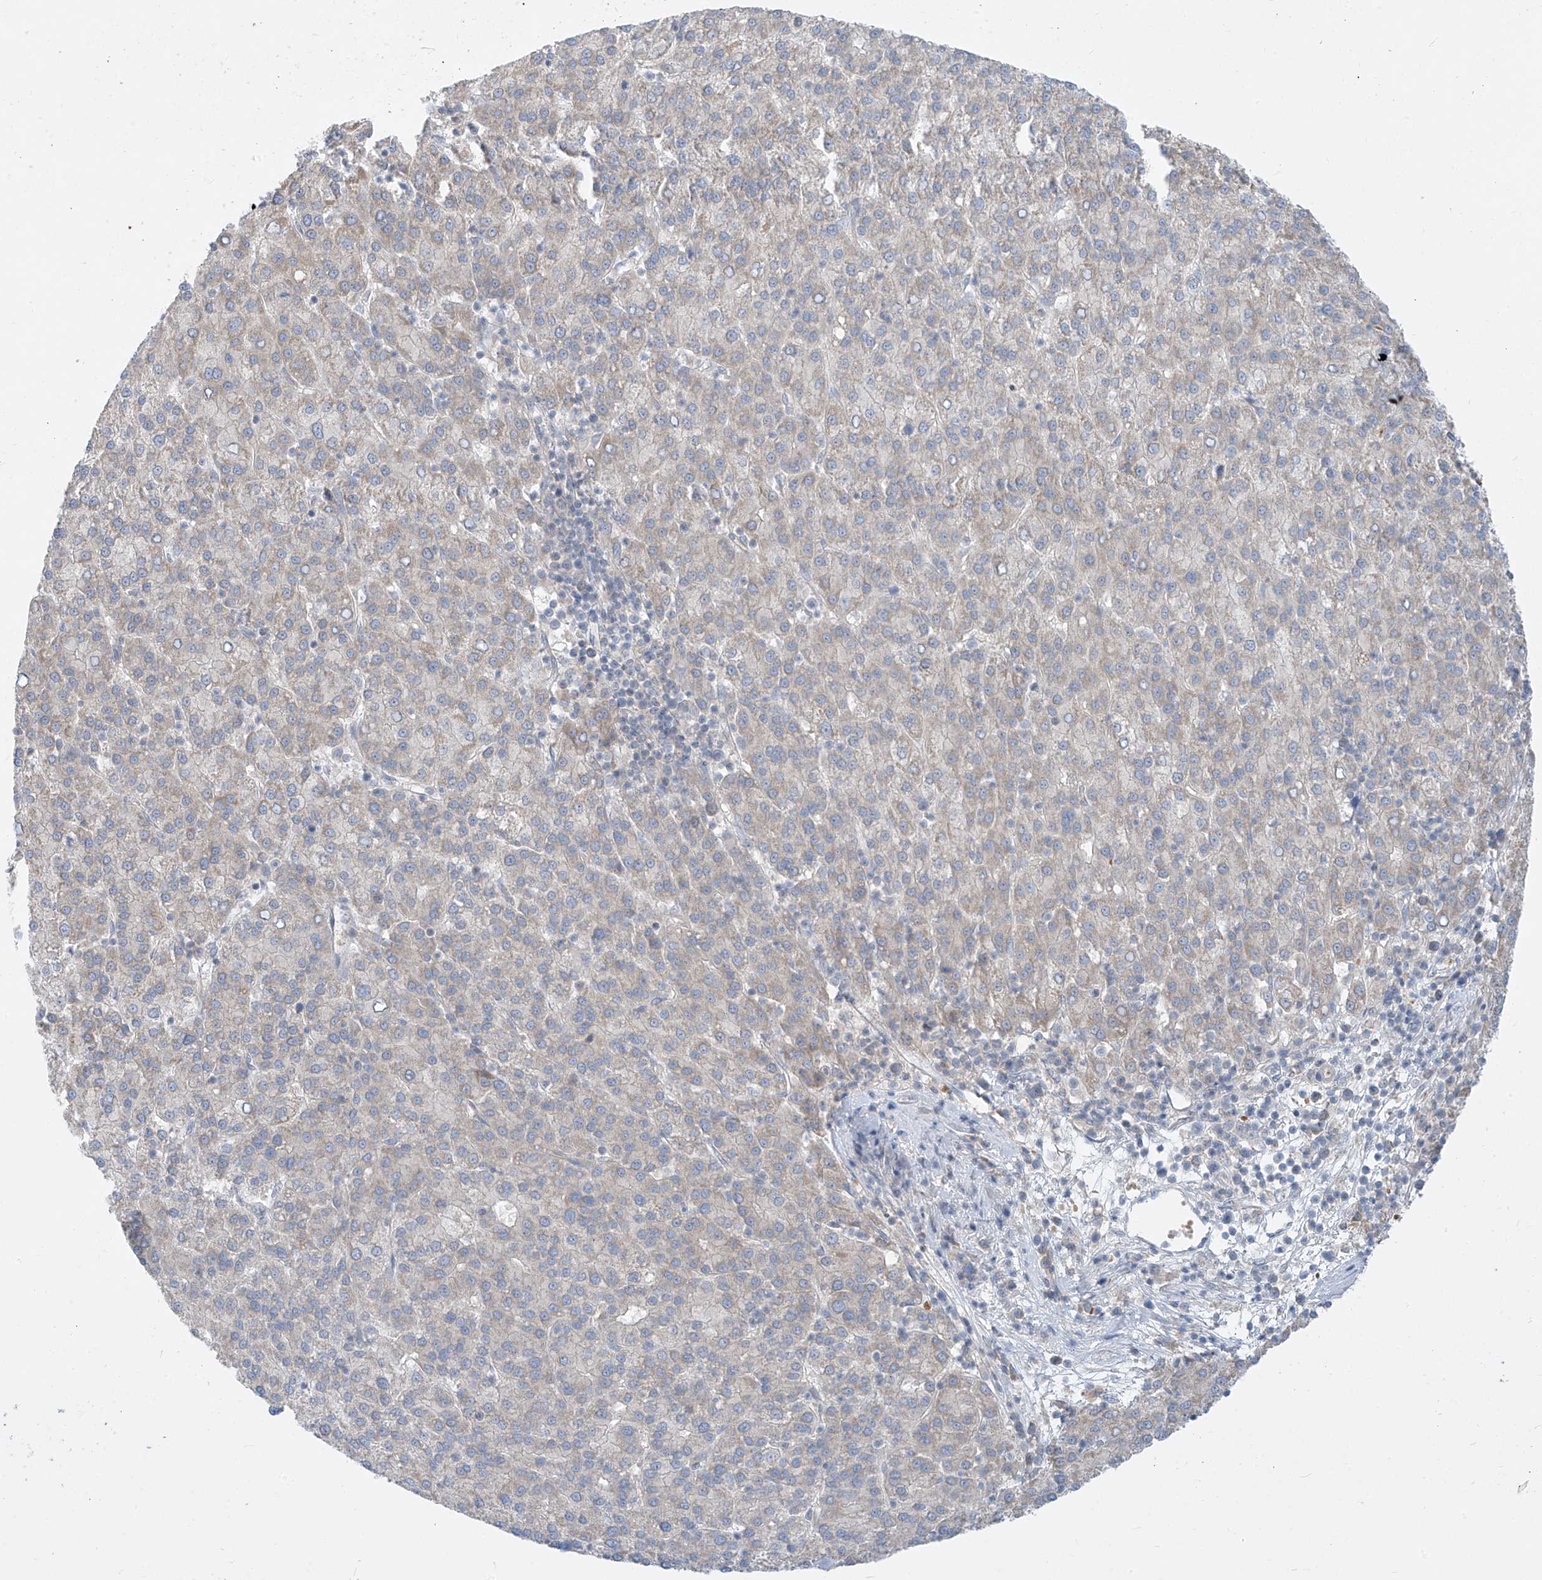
{"staining": {"intensity": "negative", "quantity": "none", "location": "none"}, "tissue": "liver cancer", "cell_type": "Tumor cells", "image_type": "cancer", "snomed": [{"axis": "morphology", "description": "Carcinoma, Hepatocellular, NOS"}, {"axis": "topography", "description": "Liver"}], "caption": "An immunohistochemistry (IHC) image of hepatocellular carcinoma (liver) is shown. There is no staining in tumor cells of hepatocellular carcinoma (liver). Brightfield microscopy of IHC stained with DAB (3,3'-diaminobenzidine) (brown) and hematoxylin (blue), captured at high magnification.", "gene": "DGKQ", "patient": {"sex": "female", "age": 58}}